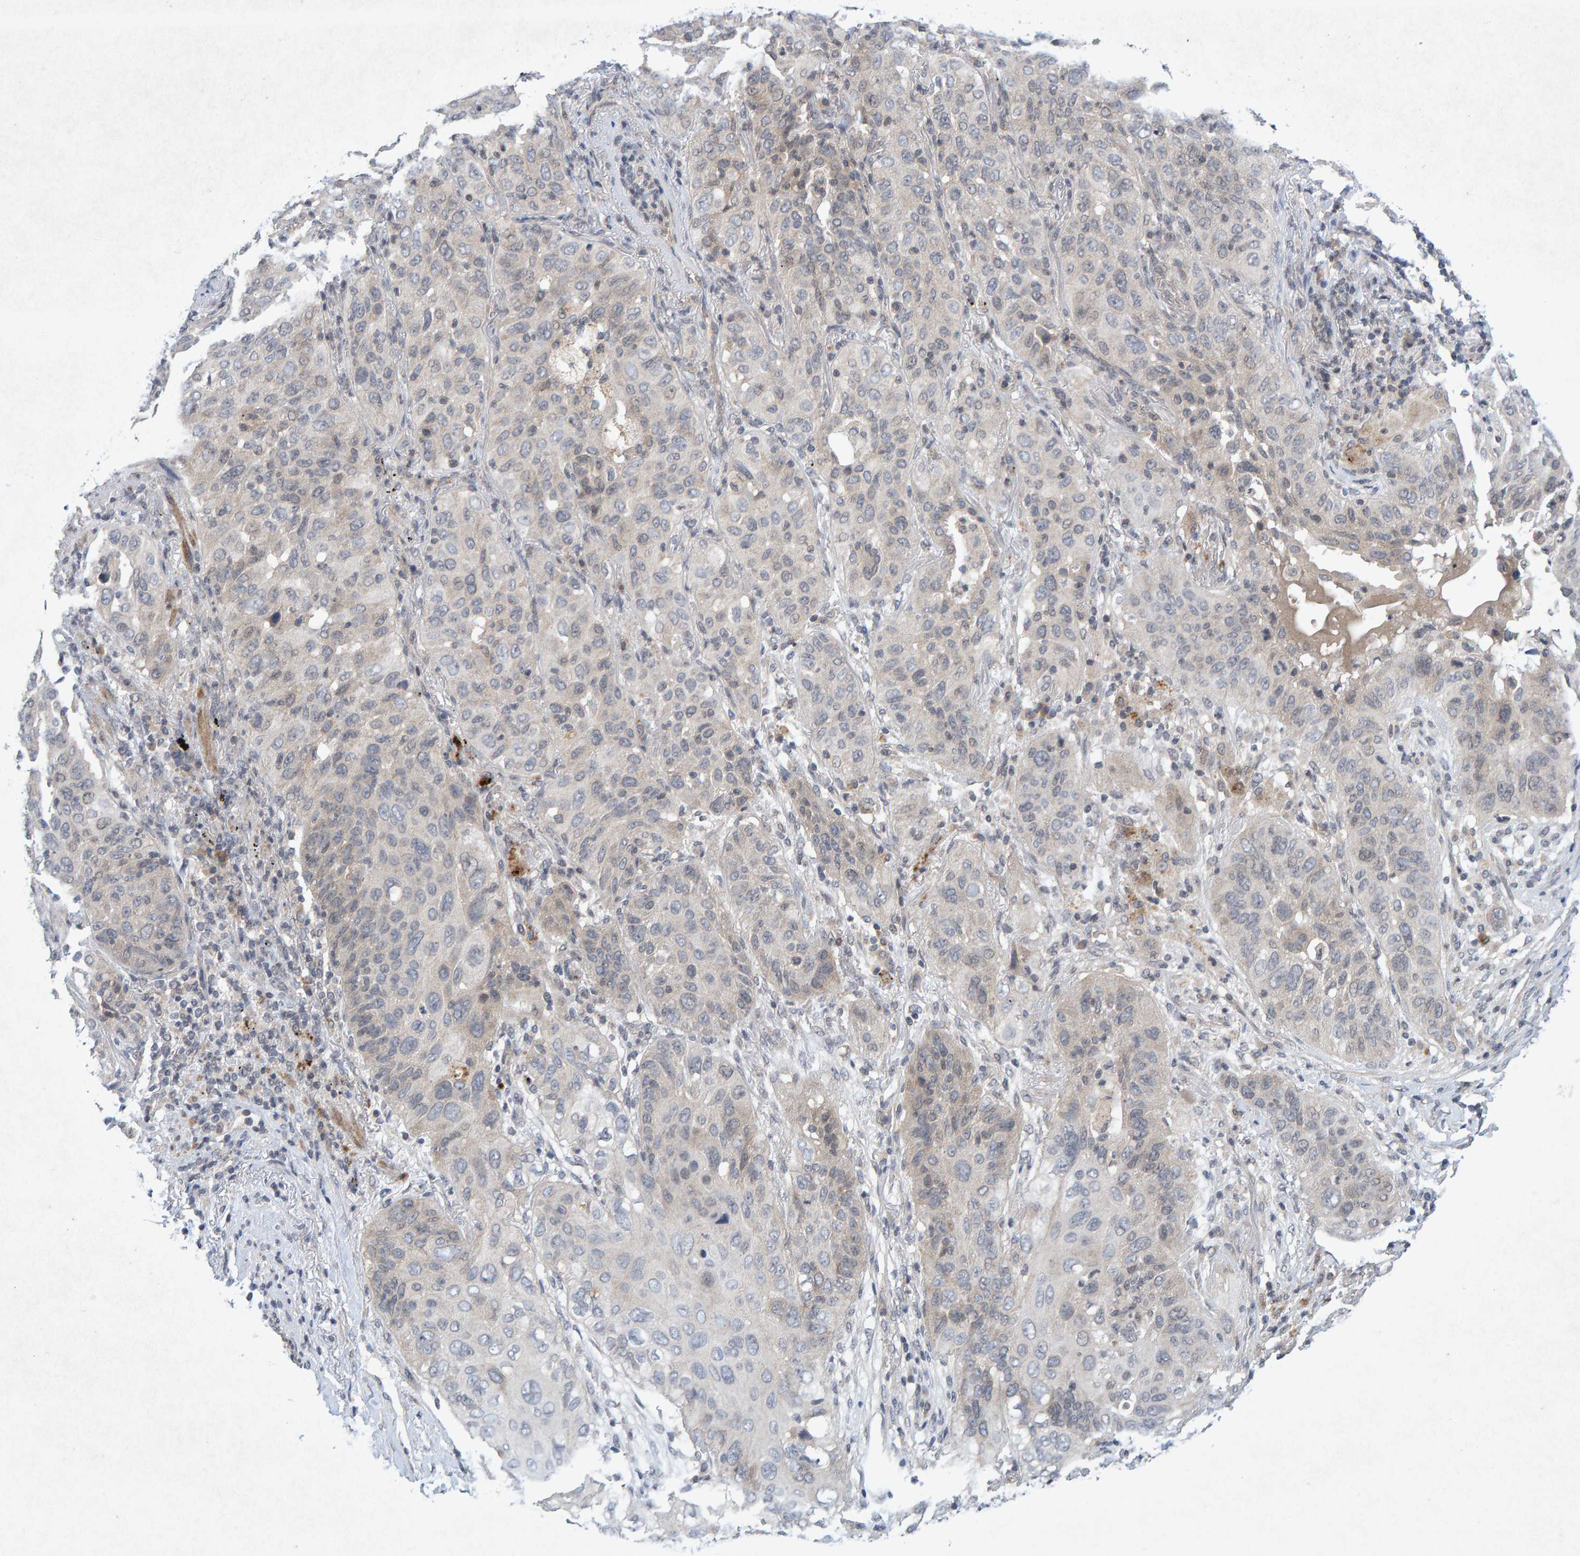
{"staining": {"intensity": "weak", "quantity": "<25%", "location": "cytoplasmic/membranous"}, "tissue": "lung cancer", "cell_type": "Tumor cells", "image_type": "cancer", "snomed": [{"axis": "morphology", "description": "Squamous cell carcinoma, NOS"}, {"axis": "topography", "description": "Lung"}], "caption": "Tumor cells show no significant staining in squamous cell carcinoma (lung). (DAB (3,3'-diaminobenzidine) immunohistochemistry (IHC) with hematoxylin counter stain).", "gene": "CDH2", "patient": {"sex": "female", "age": 67}}